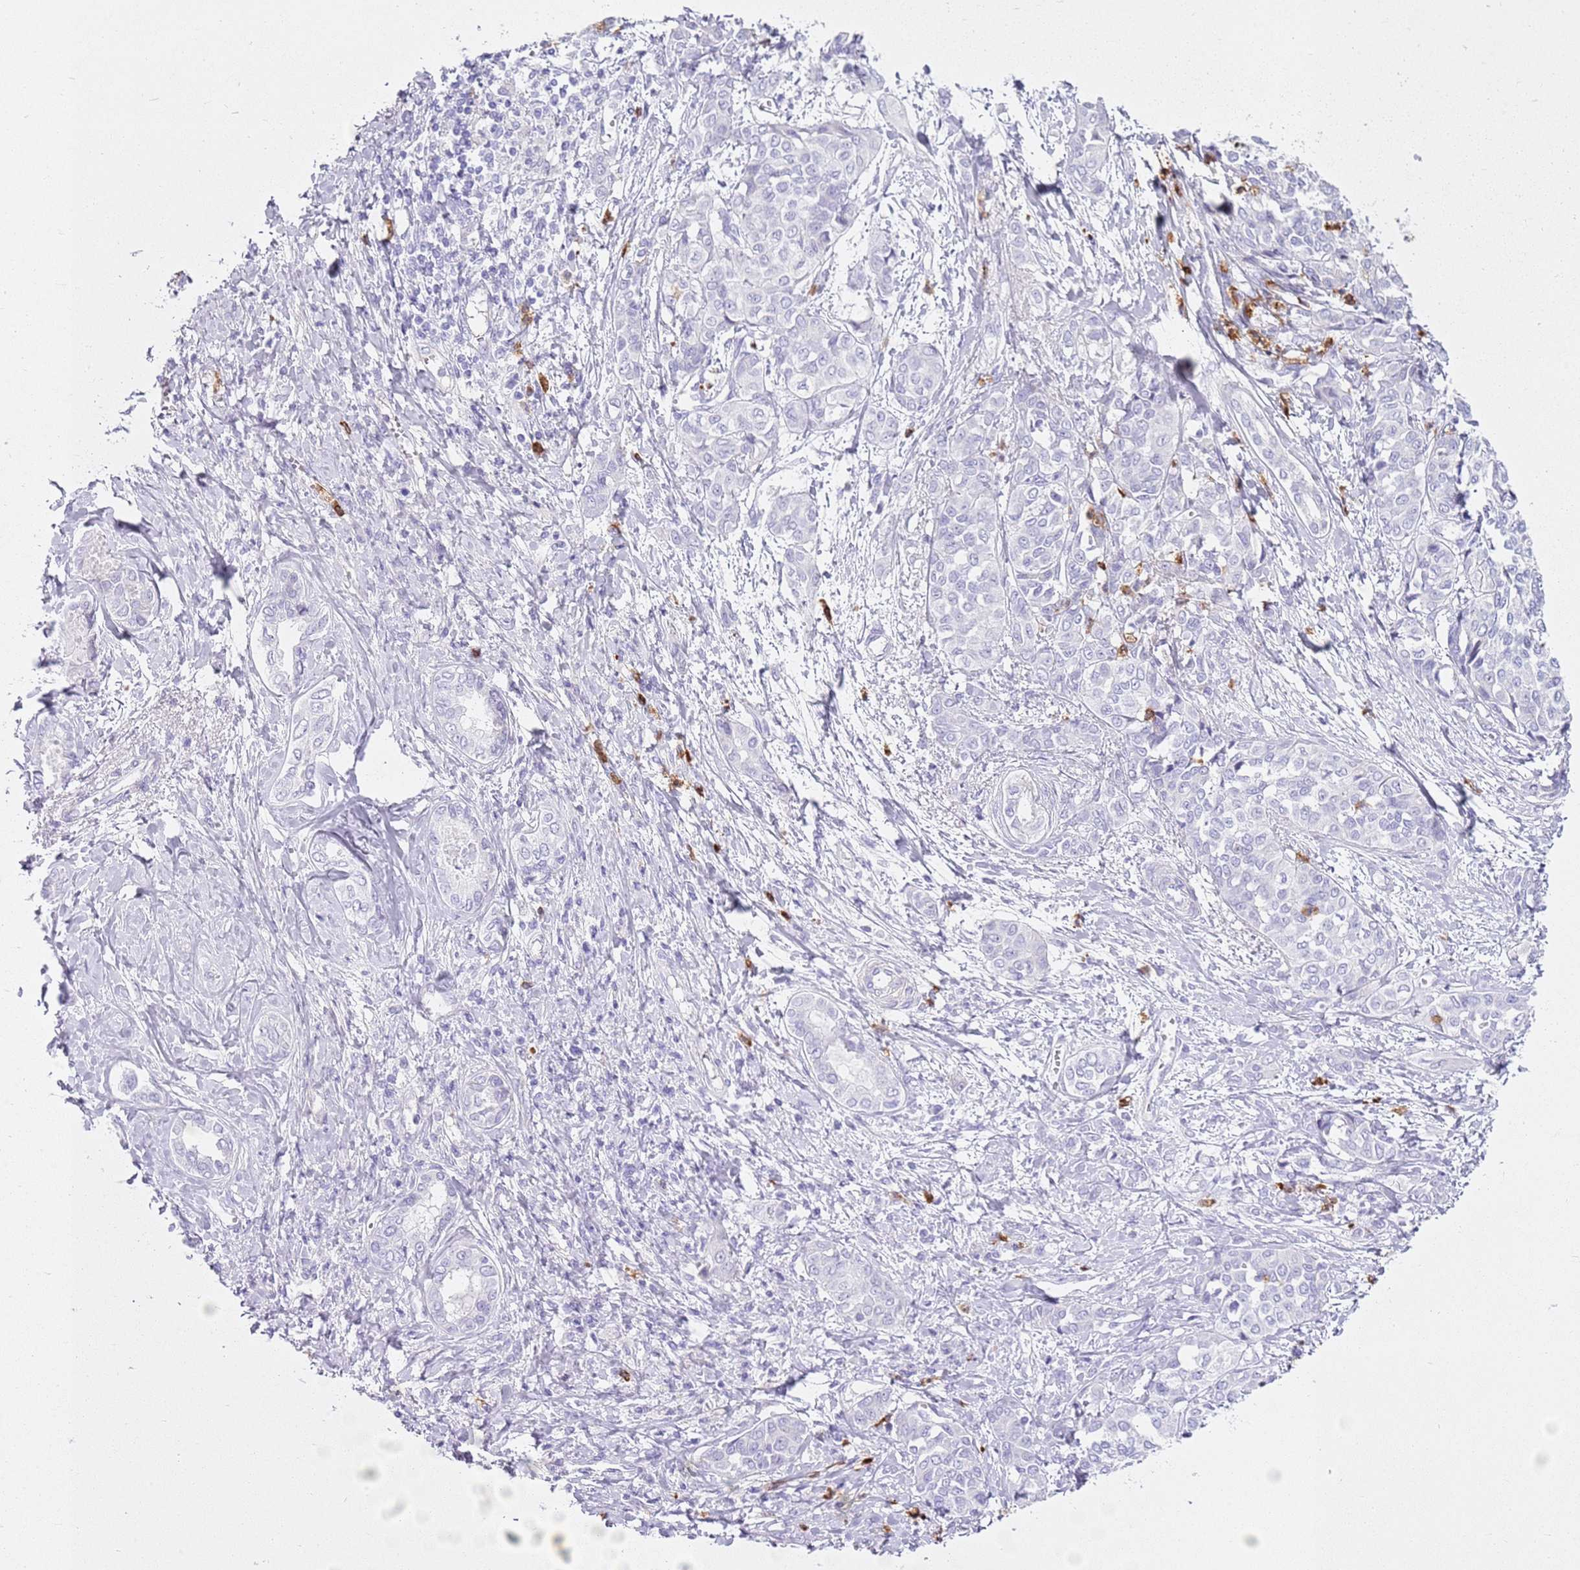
{"staining": {"intensity": "negative", "quantity": "none", "location": "none"}, "tissue": "liver cancer", "cell_type": "Tumor cells", "image_type": "cancer", "snomed": [{"axis": "morphology", "description": "Cholangiocarcinoma"}, {"axis": "topography", "description": "Liver"}], "caption": "Immunohistochemical staining of human cholangiocarcinoma (liver) exhibits no significant staining in tumor cells.", "gene": "CD177", "patient": {"sex": "female", "age": 77}}